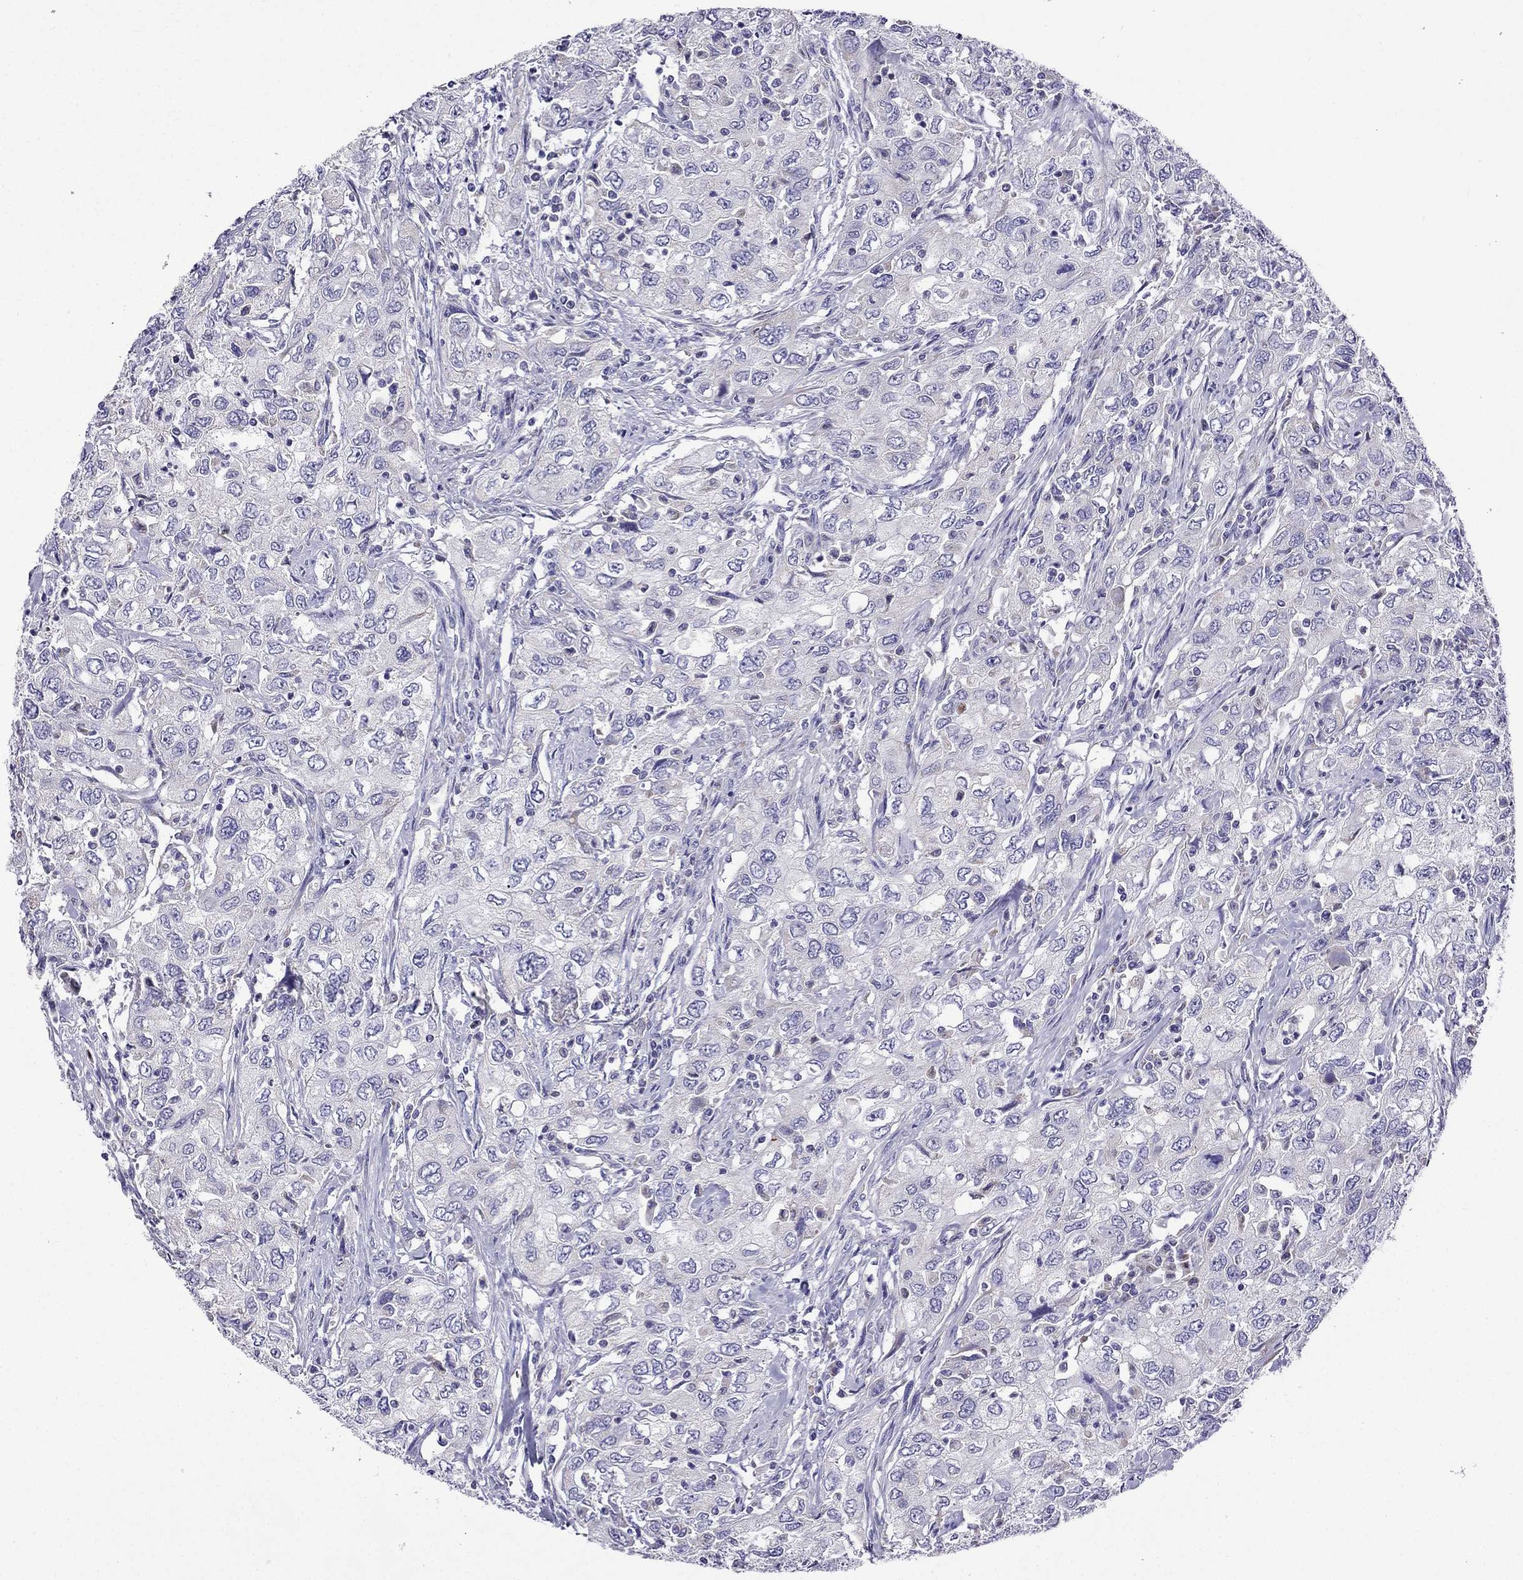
{"staining": {"intensity": "negative", "quantity": "none", "location": "none"}, "tissue": "urothelial cancer", "cell_type": "Tumor cells", "image_type": "cancer", "snomed": [{"axis": "morphology", "description": "Urothelial carcinoma, High grade"}, {"axis": "topography", "description": "Urinary bladder"}], "caption": "Tumor cells show no significant expression in urothelial cancer. Brightfield microscopy of immunohistochemistry (IHC) stained with DAB (brown) and hematoxylin (blue), captured at high magnification.", "gene": "KIF5A", "patient": {"sex": "male", "age": 76}}